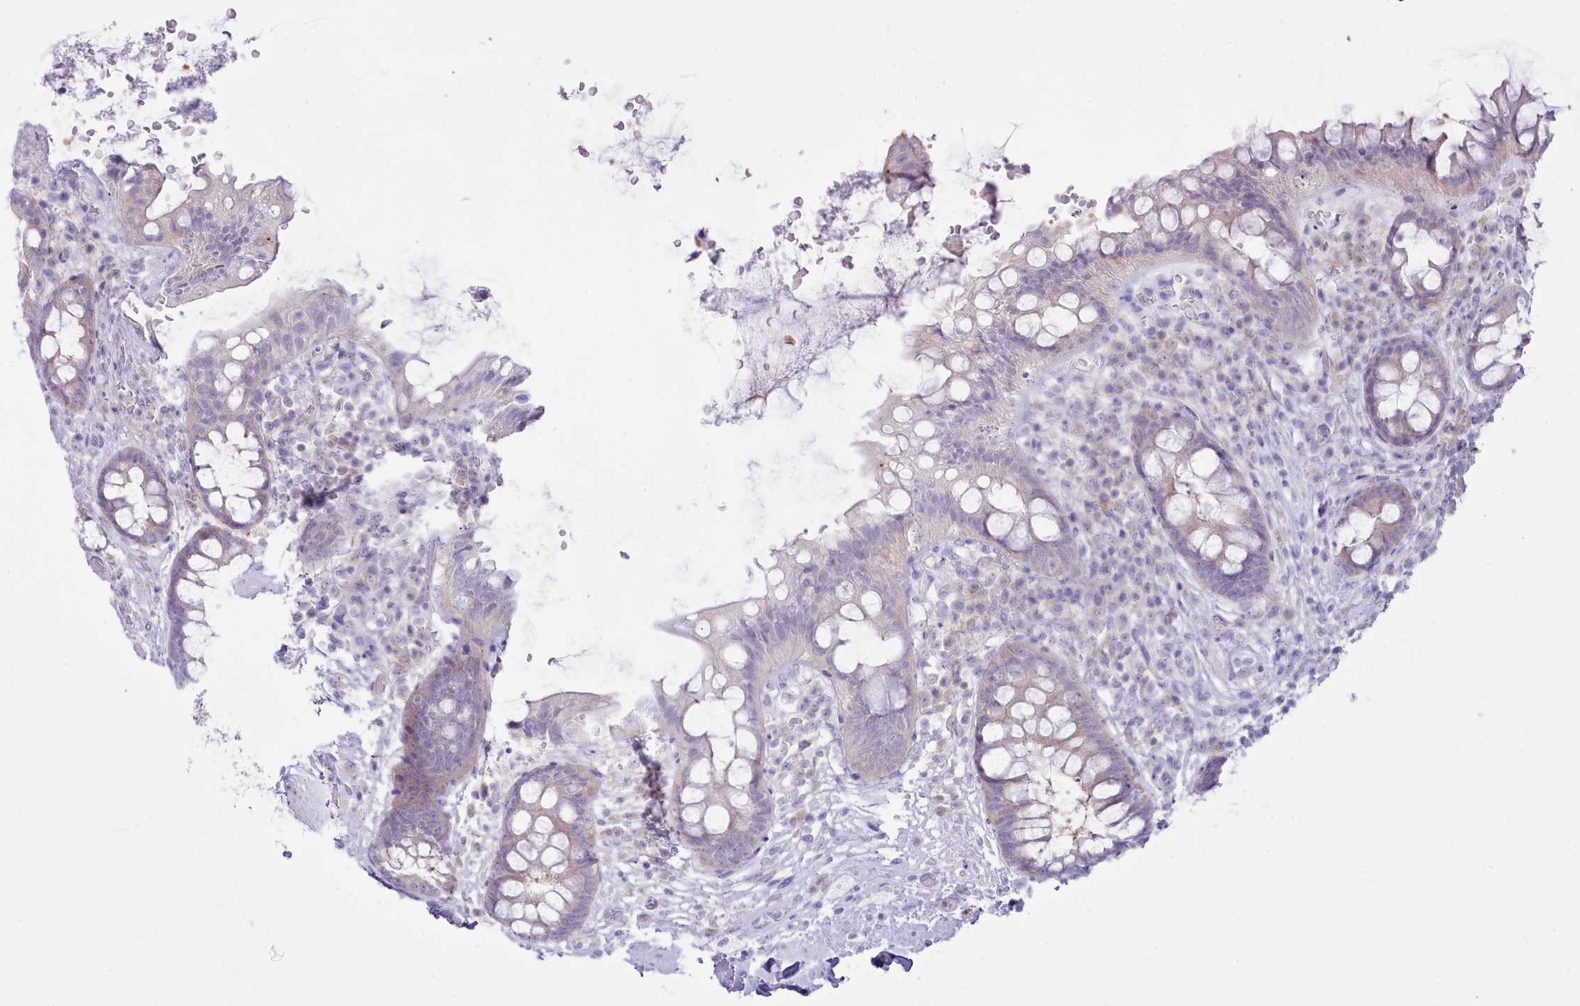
{"staining": {"intensity": "weak", "quantity": "<25%", "location": "cytoplasmic/membranous"}, "tissue": "rectum", "cell_type": "Glandular cells", "image_type": "normal", "snomed": [{"axis": "morphology", "description": "Normal tissue, NOS"}, {"axis": "topography", "description": "Rectum"}, {"axis": "topography", "description": "Peripheral nerve tissue"}], "caption": "The photomicrograph demonstrates no significant expression in glandular cells of rectum.", "gene": "MDFI", "patient": {"sex": "female", "age": 69}}